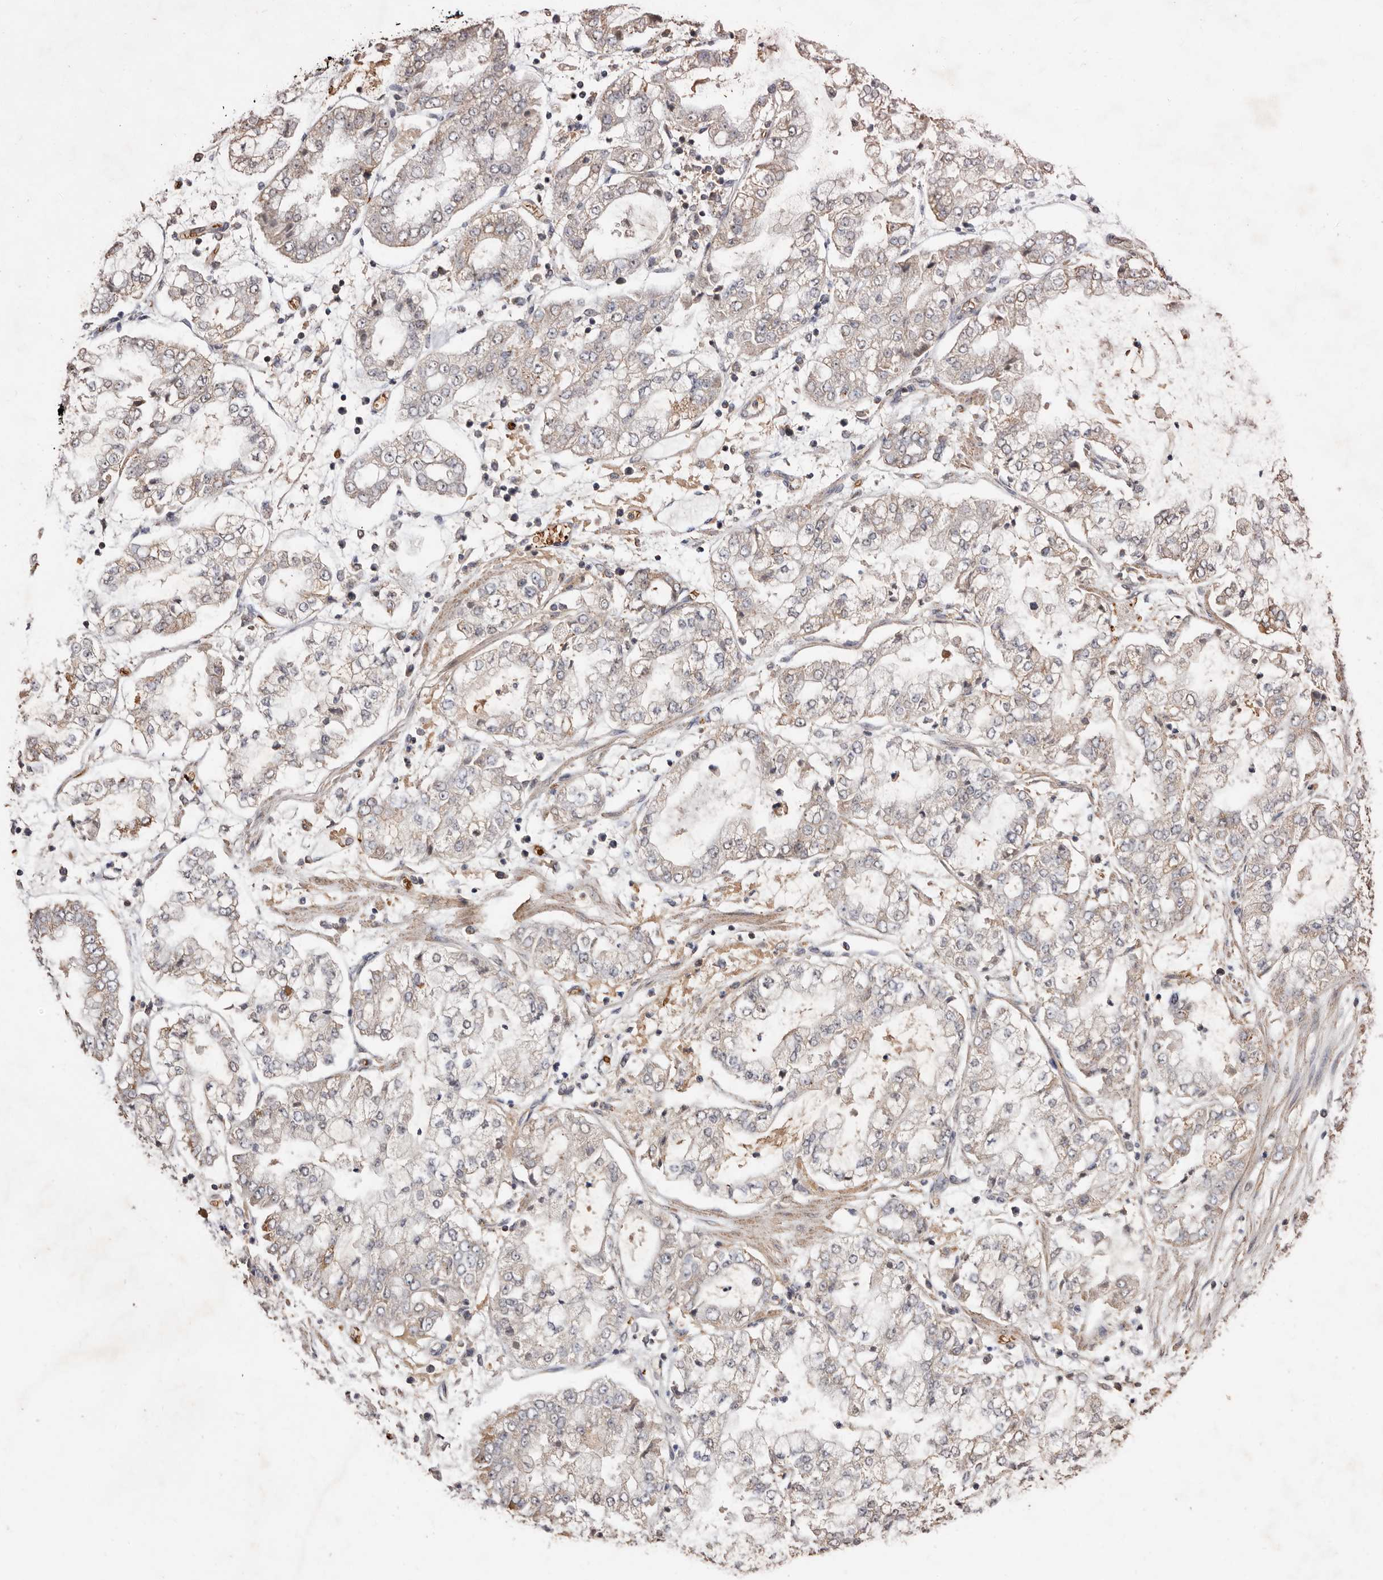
{"staining": {"intensity": "weak", "quantity": "25%-75%", "location": "cytoplasmic/membranous"}, "tissue": "stomach cancer", "cell_type": "Tumor cells", "image_type": "cancer", "snomed": [{"axis": "morphology", "description": "Adenocarcinoma, NOS"}, {"axis": "topography", "description": "Stomach"}], "caption": "Adenocarcinoma (stomach) stained with DAB immunohistochemistry displays low levels of weak cytoplasmic/membranous expression in about 25%-75% of tumor cells. The staining is performed using DAB brown chromogen to label protein expression. The nuclei are counter-stained blue using hematoxylin.", "gene": "GRAMD2A", "patient": {"sex": "male", "age": 76}}